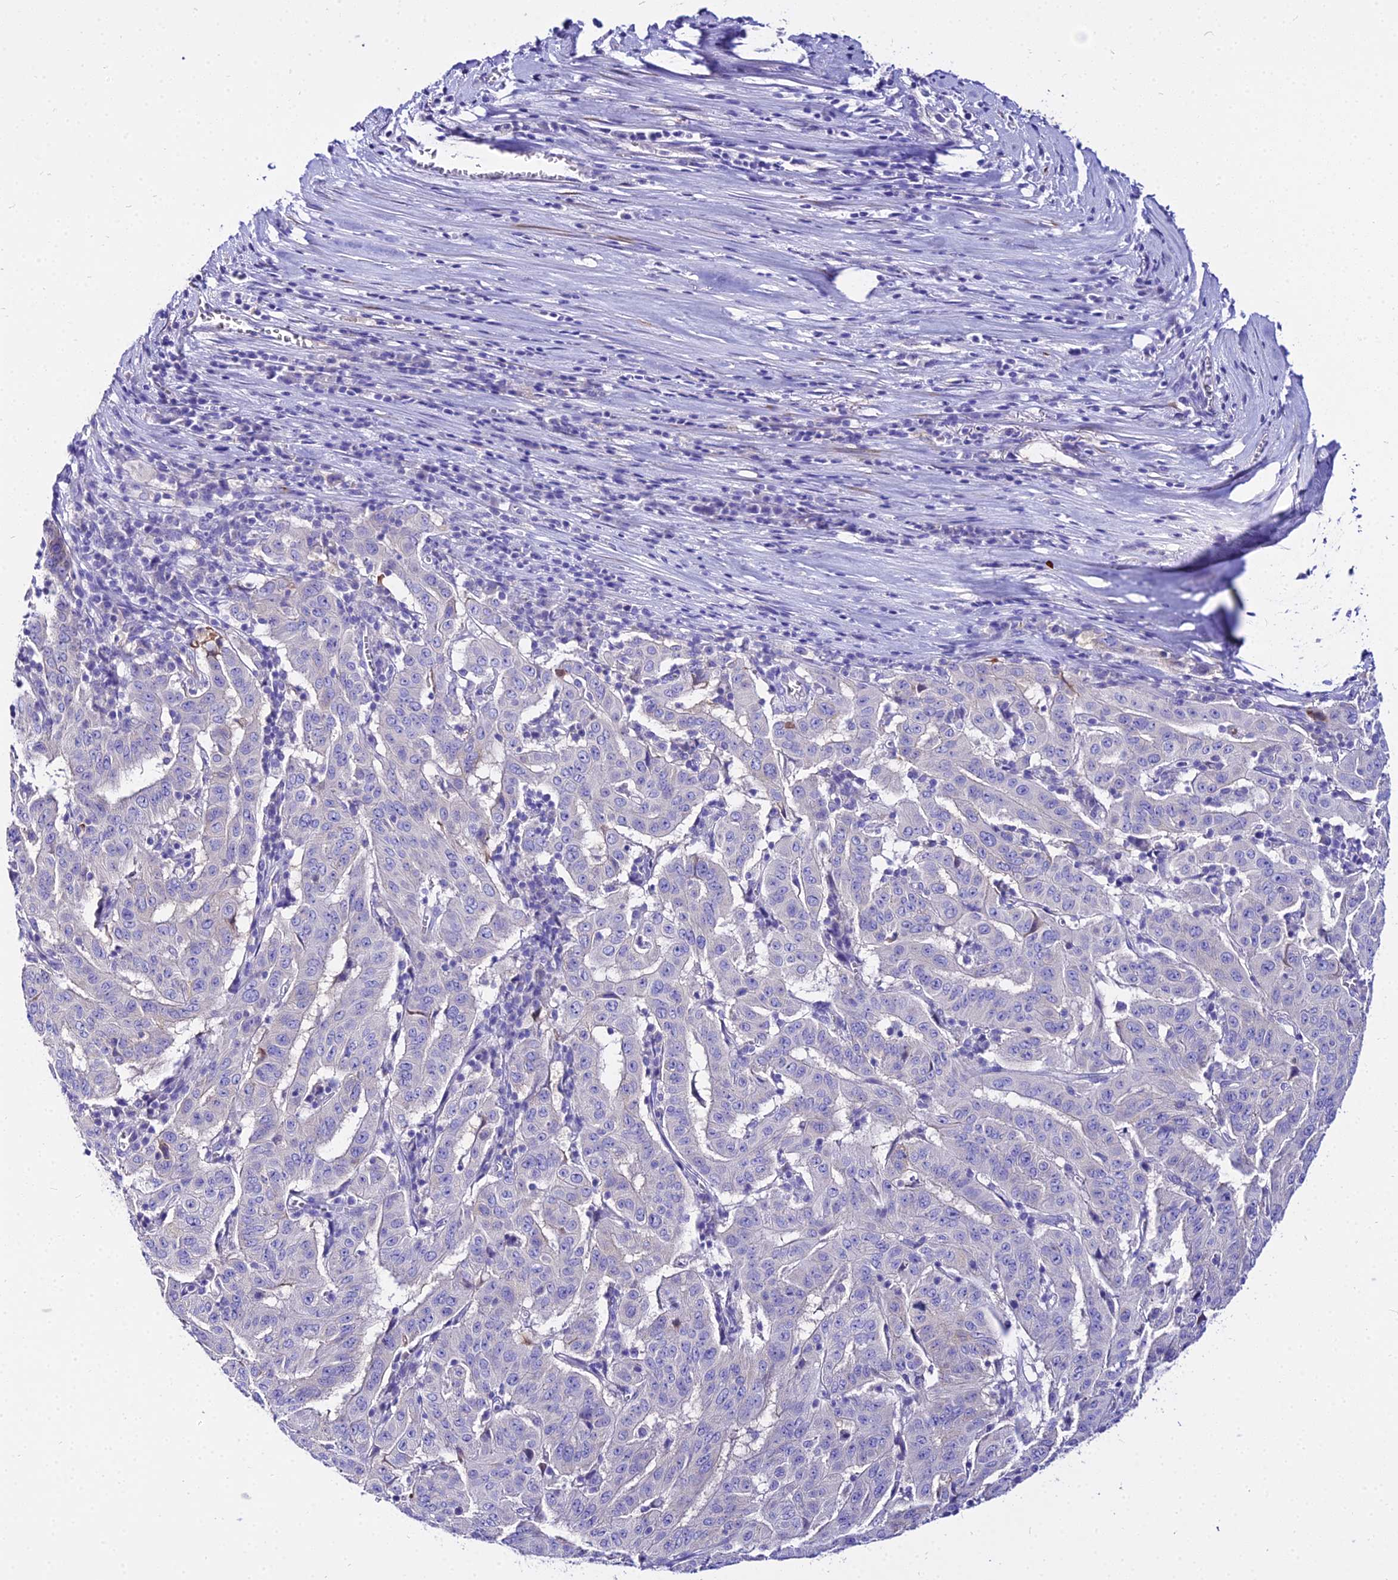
{"staining": {"intensity": "negative", "quantity": "none", "location": "none"}, "tissue": "pancreatic cancer", "cell_type": "Tumor cells", "image_type": "cancer", "snomed": [{"axis": "morphology", "description": "Adenocarcinoma, NOS"}, {"axis": "topography", "description": "Pancreas"}], "caption": "Pancreatic adenocarcinoma was stained to show a protein in brown. There is no significant positivity in tumor cells.", "gene": "TUBA3D", "patient": {"sex": "male", "age": 63}}